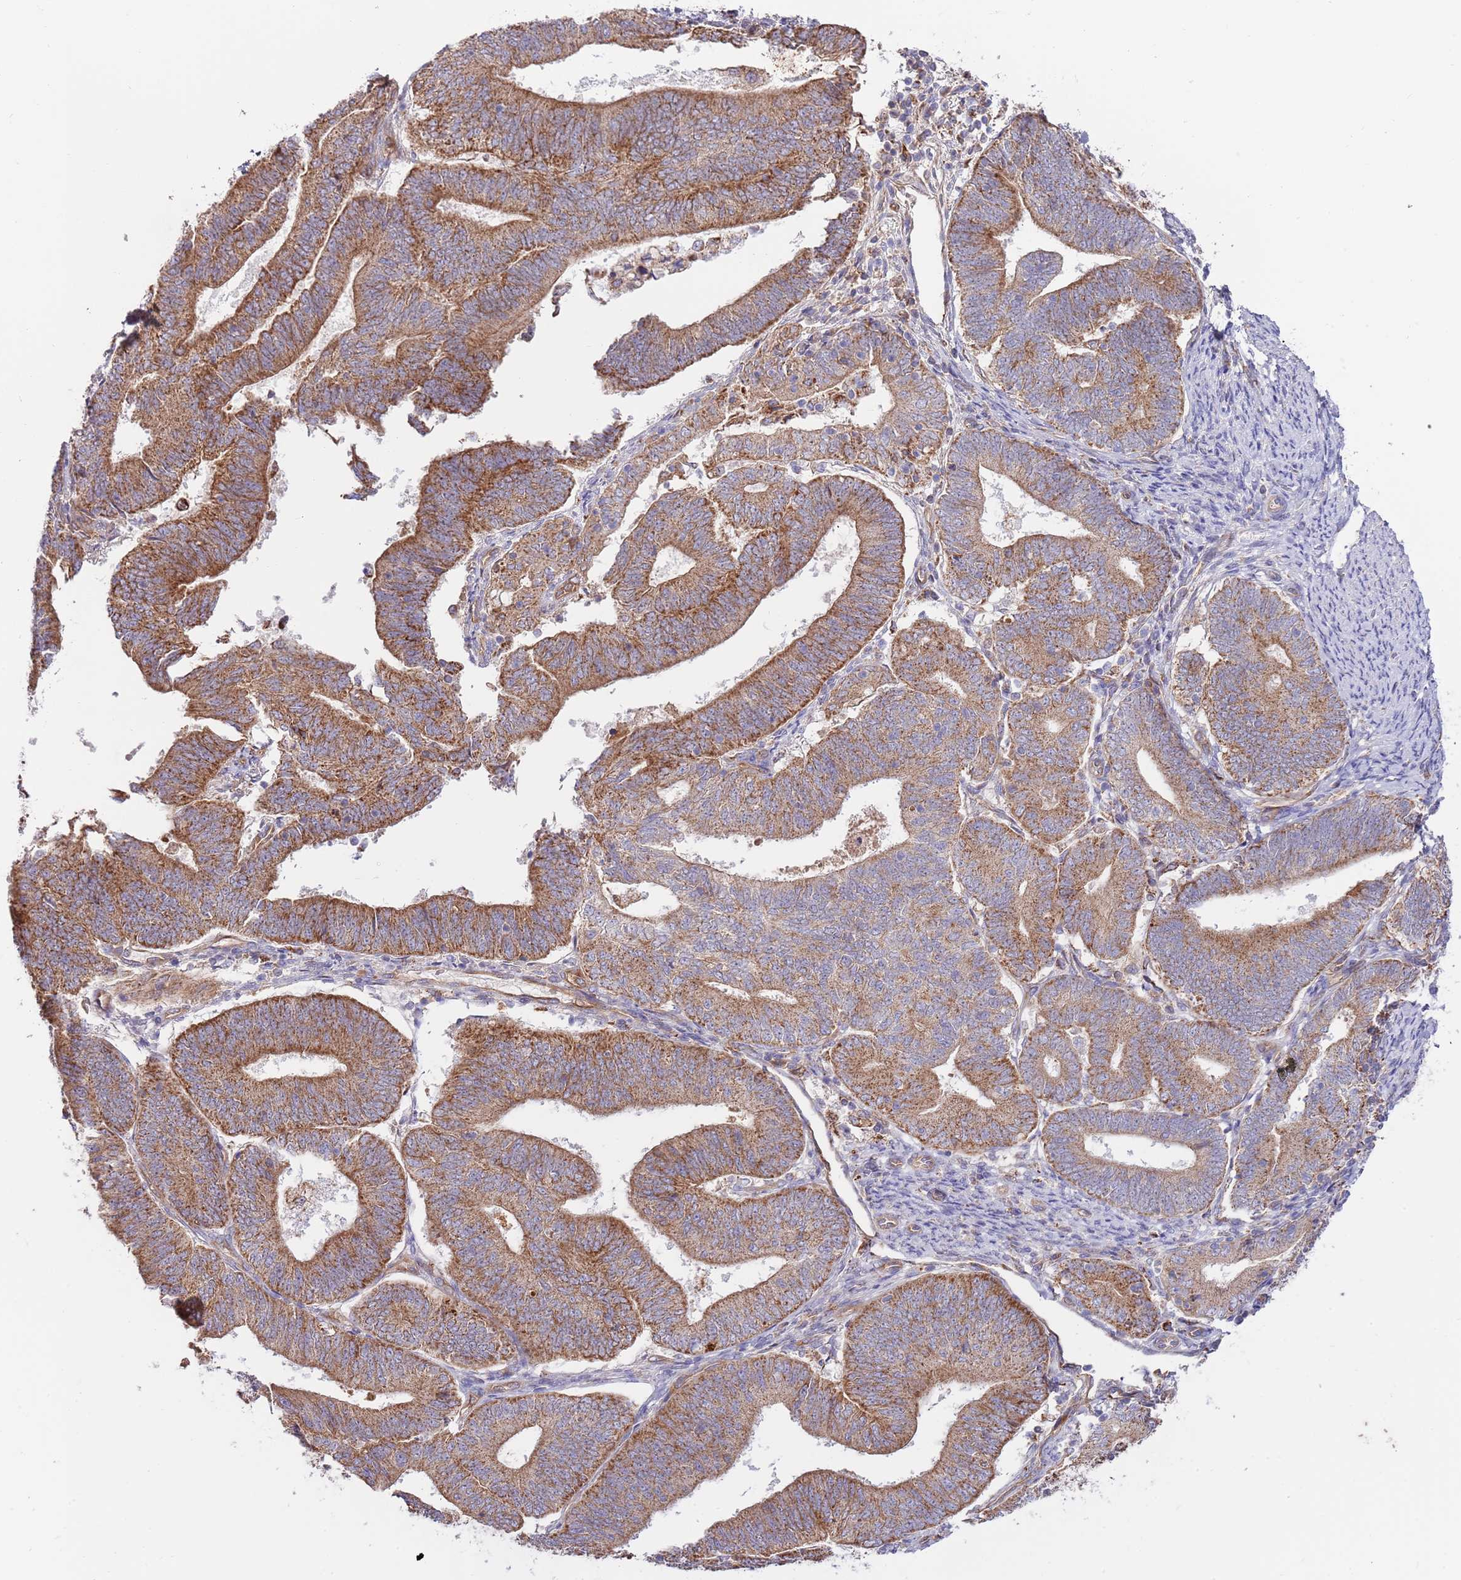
{"staining": {"intensity": "moderate", "quantity": ">75%", "location": "cytoplasmic/membranous"}, "tissue": "endometrial cancer", "cell_type": "Tumor cells", "image_type": "cancer", "snomed": [{"axis": "morphology", "description": "Adenocarcinoma, NOS"}, {"axis": "topography", "description": "Endometrium"}], "caption": "Tumor cells exhibit medium levels of moderate cytoplasmic/membranous positivity in approximately >75% of cells in human endometrial adenocarcinoma.", "gene": "DOCK6", "patient": {"sex": "female", "age": 70}}